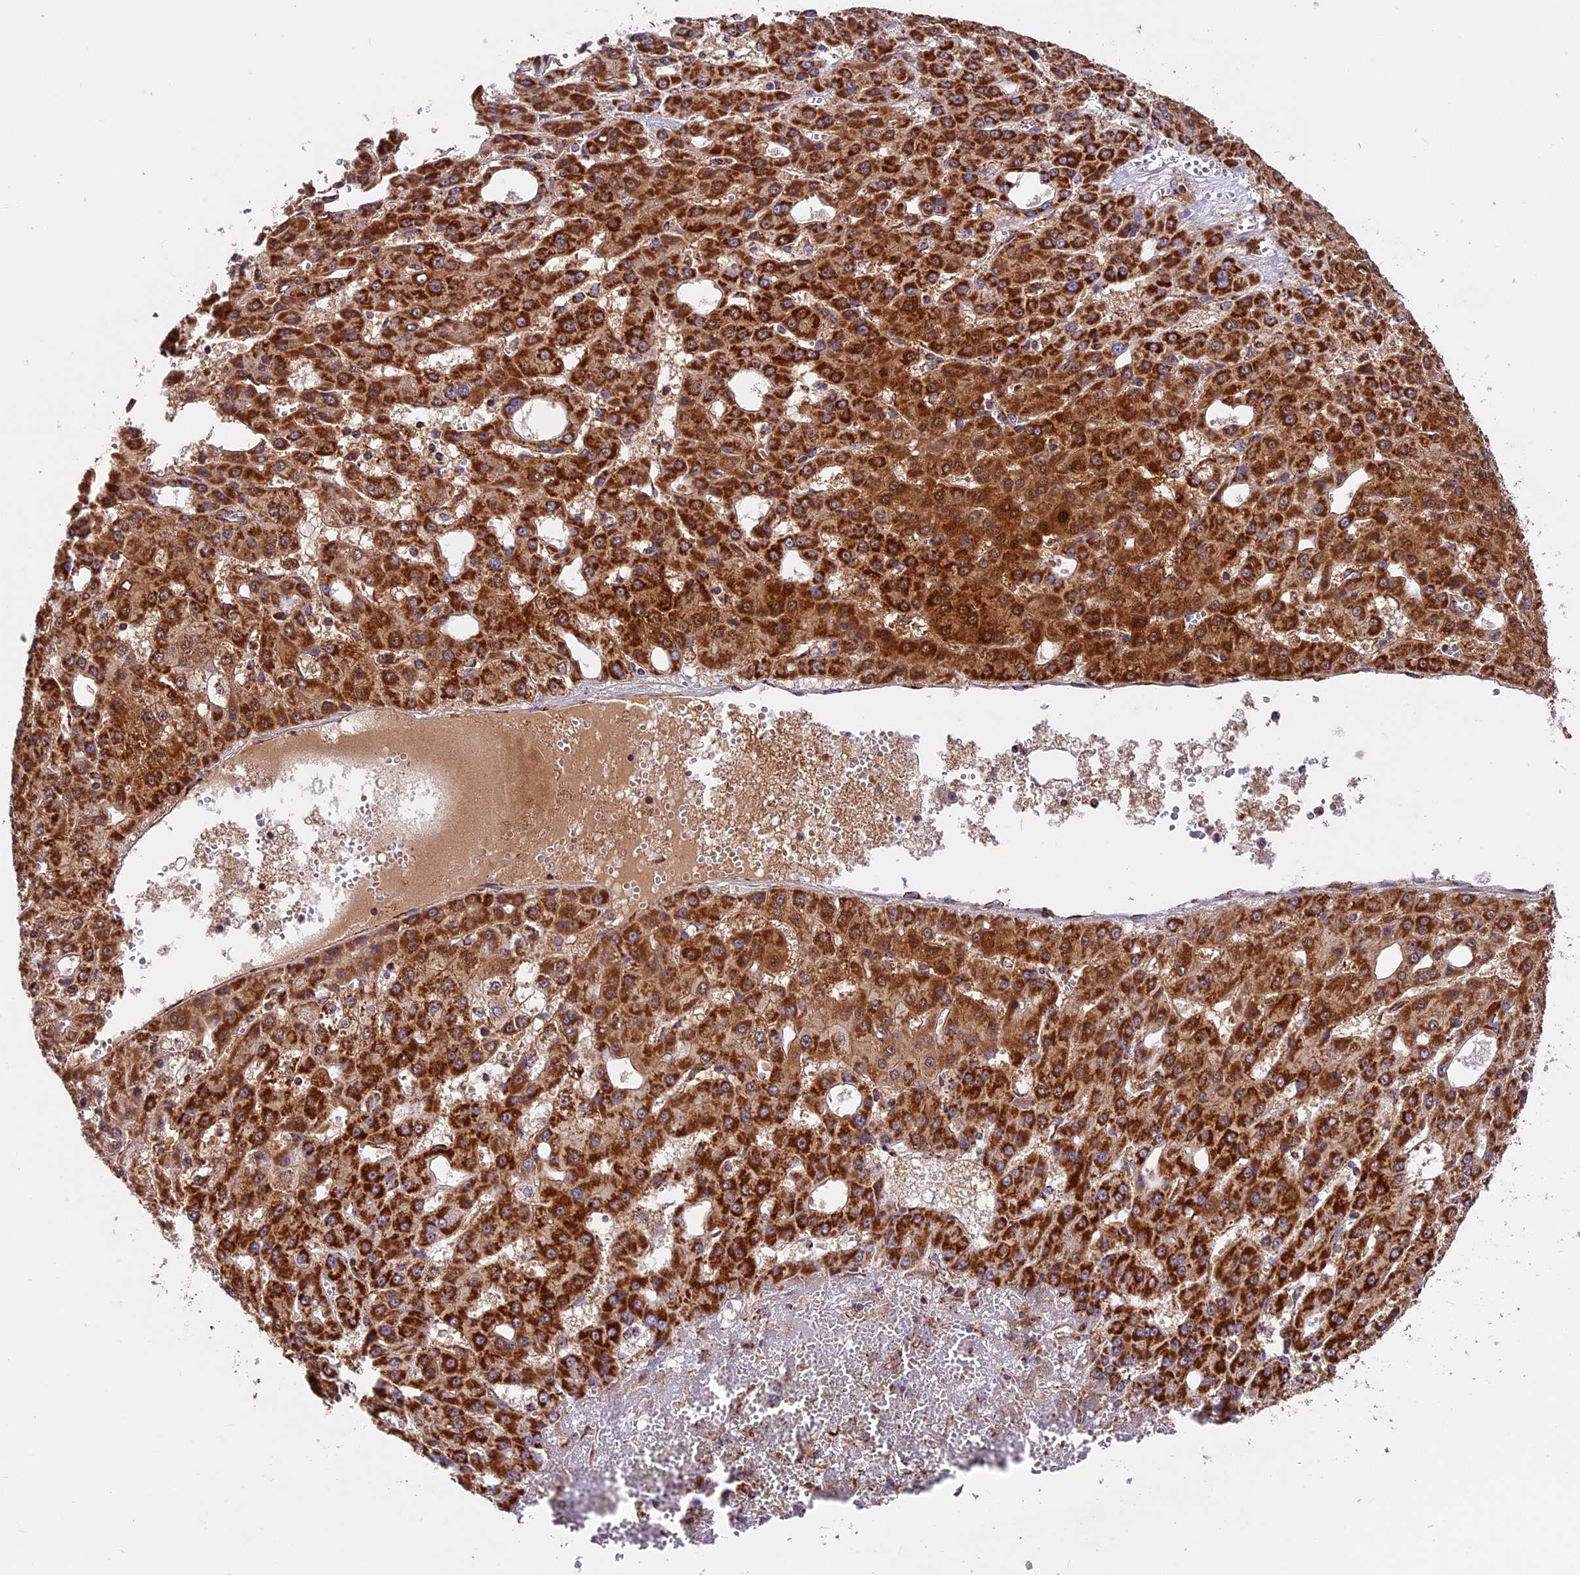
{"staining": {"intensity": "strong", "quantity": ">75%", "location": "cytoplasmic/membranous"}, "tissue": "liver cancer", "cell_type": "Tumor cells", "image_type": "cancer", "snomed": [{"axis": "morphology", "description": "Carcinoma, Hepatocellular, NOS"}, {"axis": "topography", "description": "Liver"}], "caption": "Liver cancer was stained to show a protein in brown. There is high levels of strong cytoplasmic/membranous expression in about >75% of tumor cells.", "gene": "NDUFA8", "patient": {"sex": "male", "age": 47}}